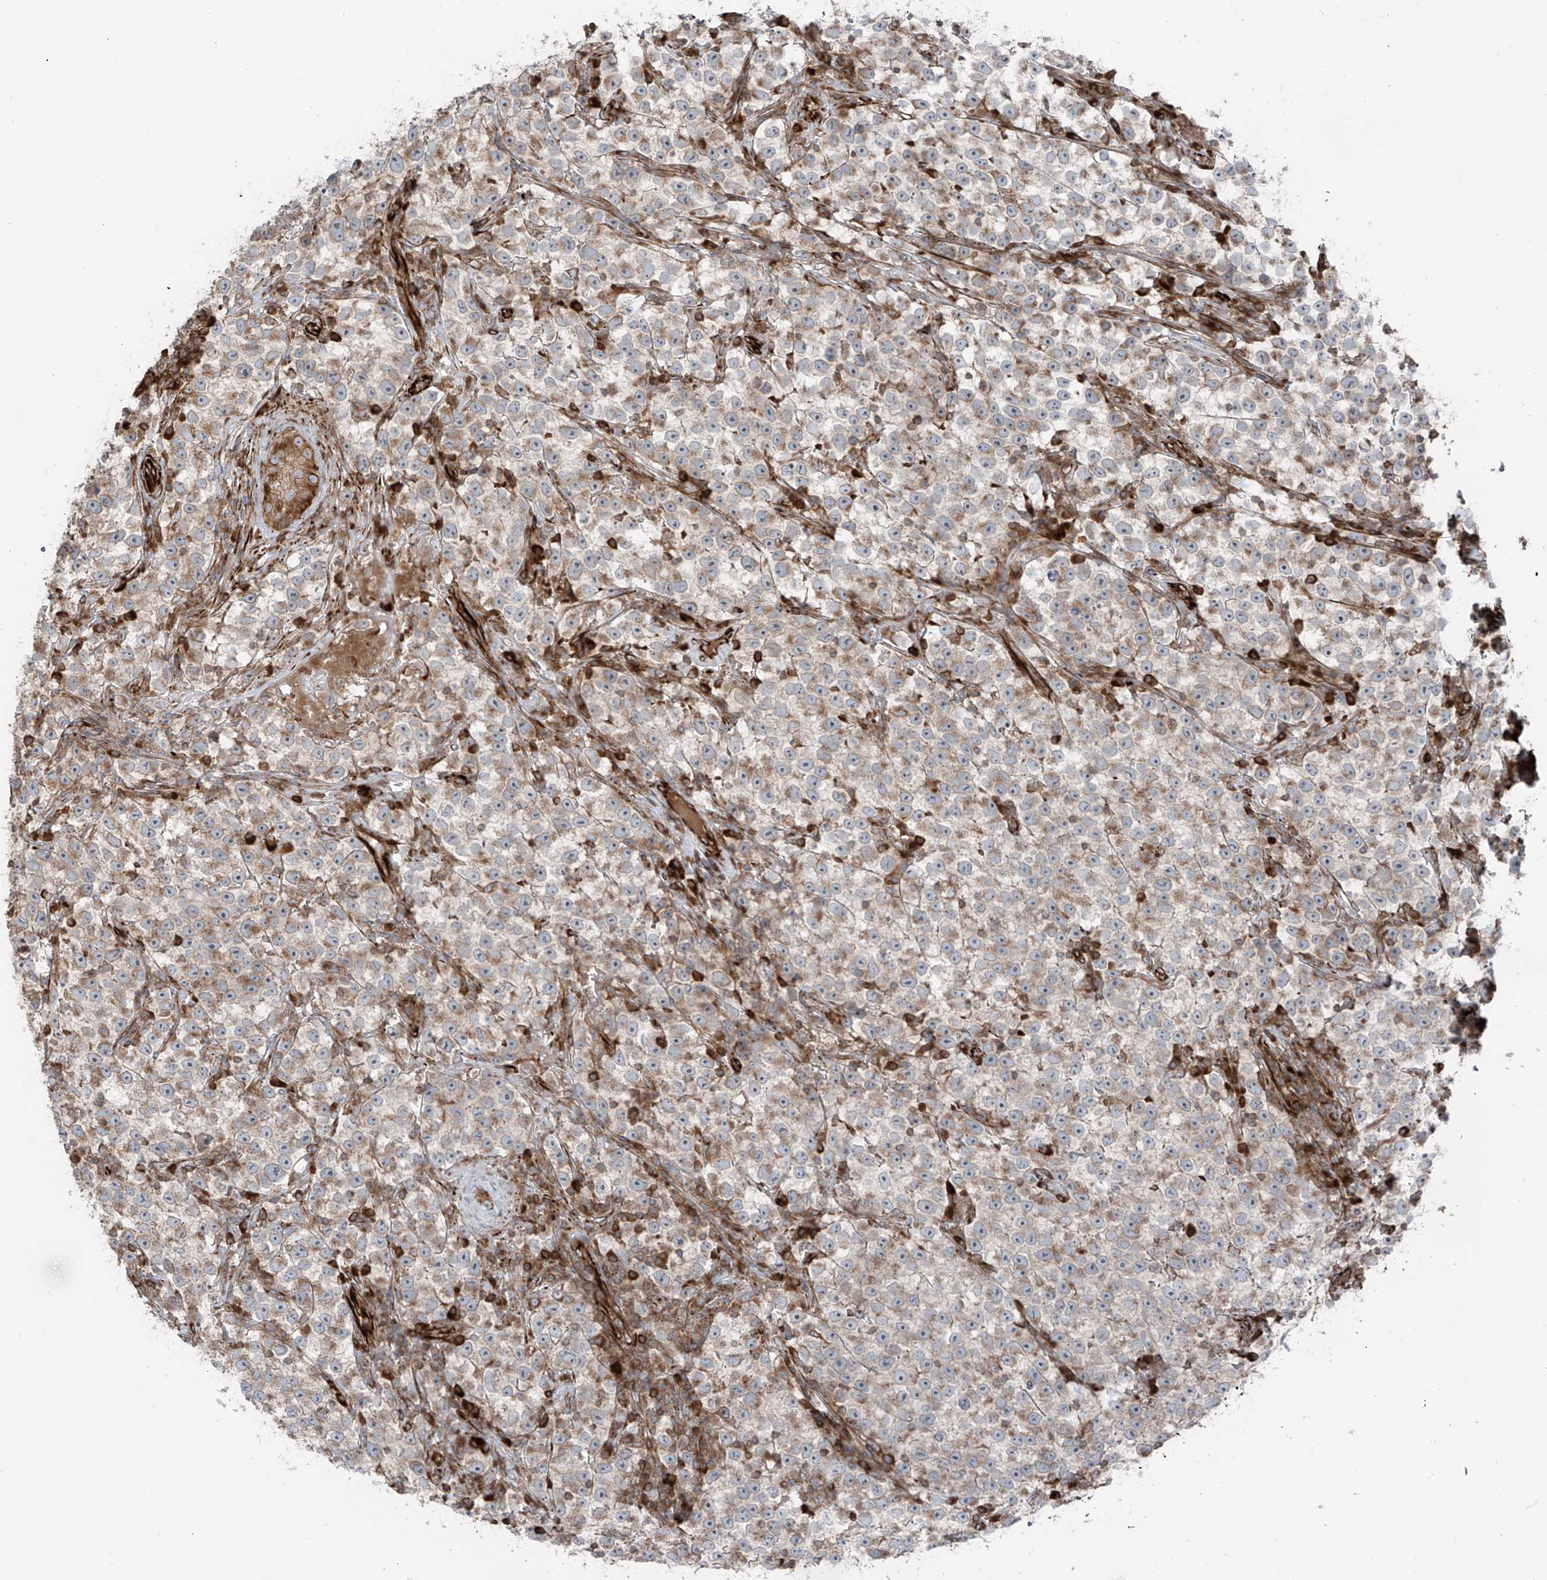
{"staining": {"intensity": "weak", "quantity": ">75%", "location": "cytoplasmic/membranous"}, "tissue": "testis cancer", "cell_type": "Tumor cells", "image_type": "cancer", "snomed": [{"axis": "morphology", "description": "Seminoma, NOS"}, {"axis": "topography", "description": "Testis"}], "caption": "Immunohistochemical staining of seminoma (testis) exhibits low levels of weak cytoplasmic/membranous protein positivity in approximately >75% of tumor cells.", "gene": "ERLEC1", "patient": {"sex": "male", "age": 22}}